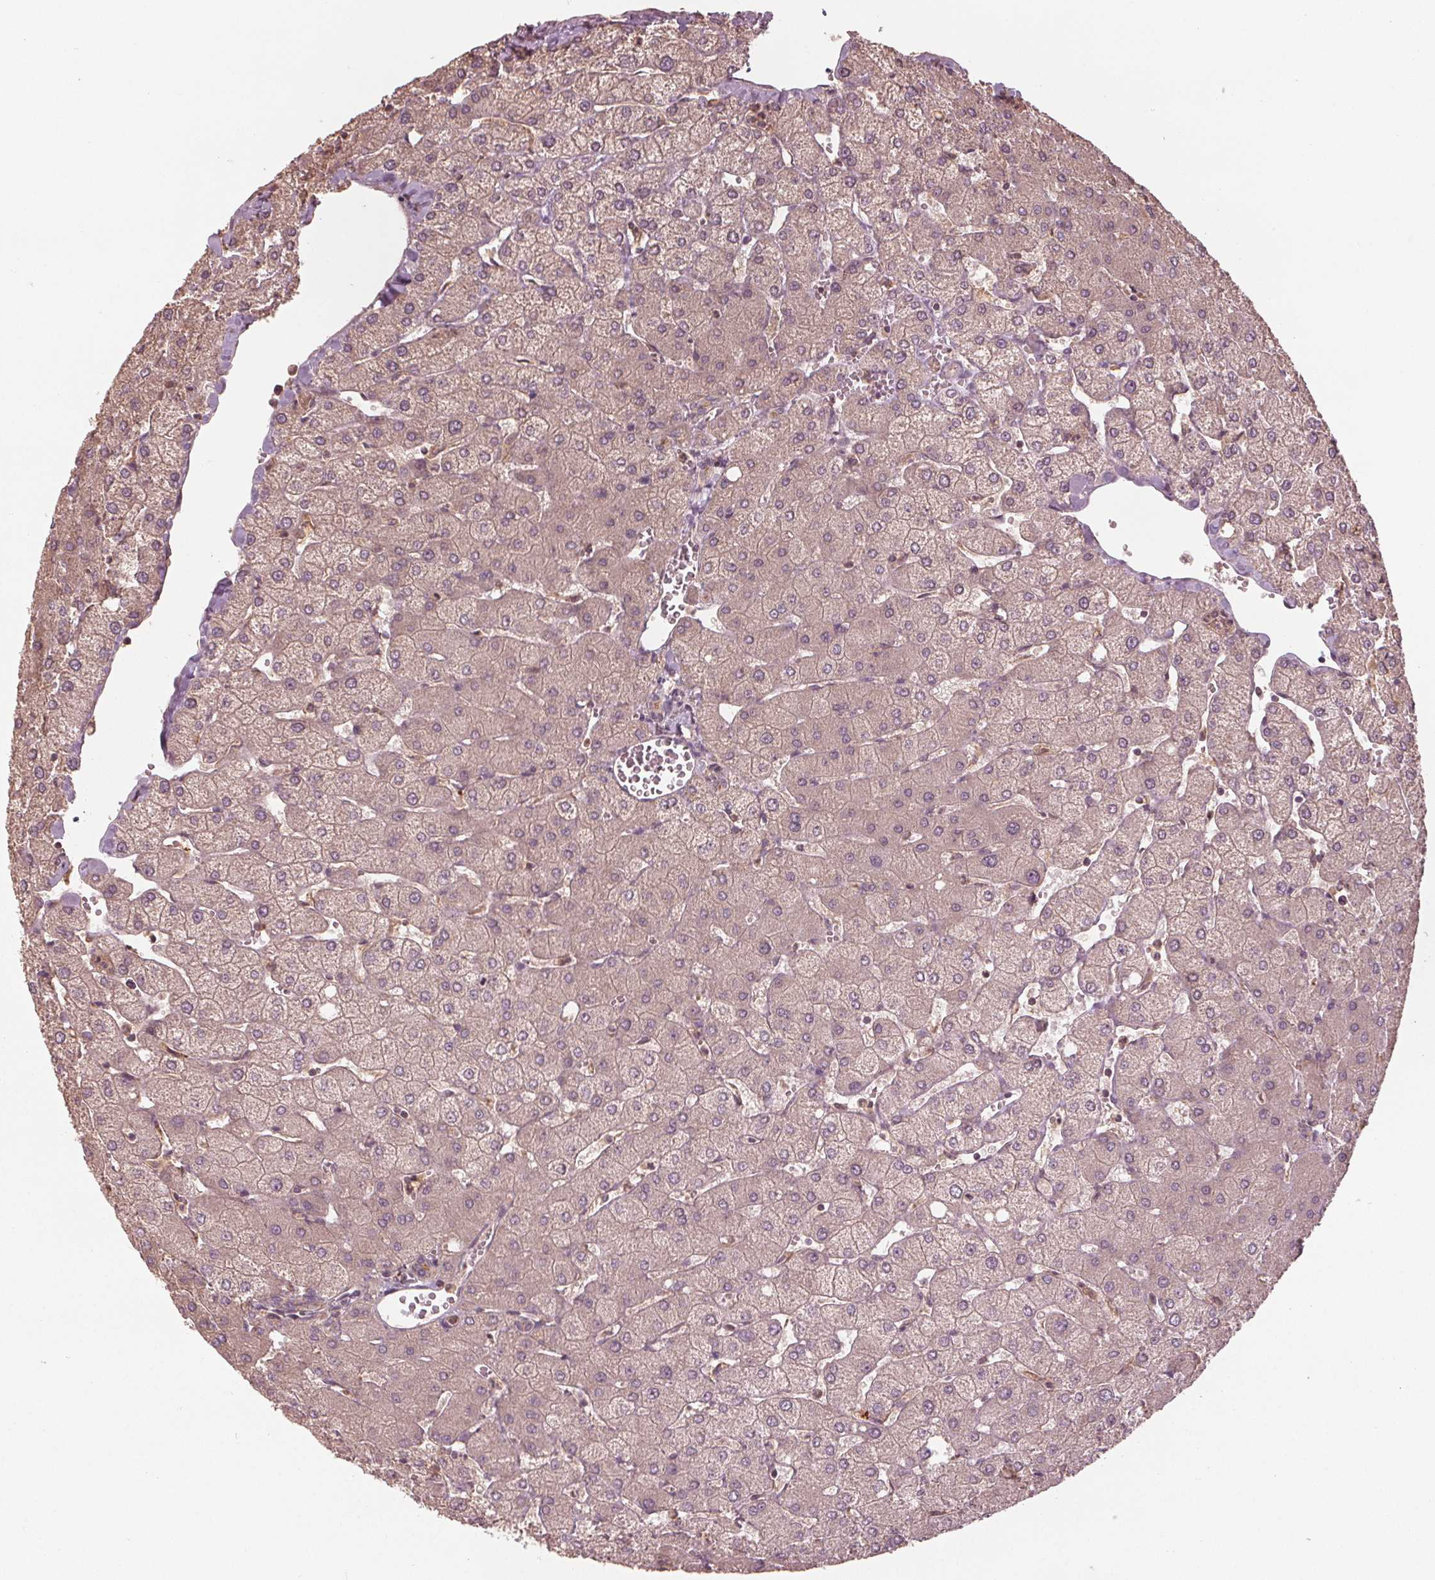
{"staining": {"intensity": "weak", "quantity": "25%-75%", "location": "cytoplasmic/membranous"}, "tissue": "liver", "cell_type": "Cholangiocytes", "image_type": "normal", "snomed": [{"axis": "morphology", "description": "Normal tissue, NOS"}, {"axis": "topography", "description": "Liver"}], "caption": "A micrograph showing weak cytoplasmic/membranous expression in approximately 25%-75% of cholangiocytes in unremarkable liver, as visualized by brown immunohistochemical staining.", "gene": "GNB2", "patient": {"sex": "female", "age": 54}}